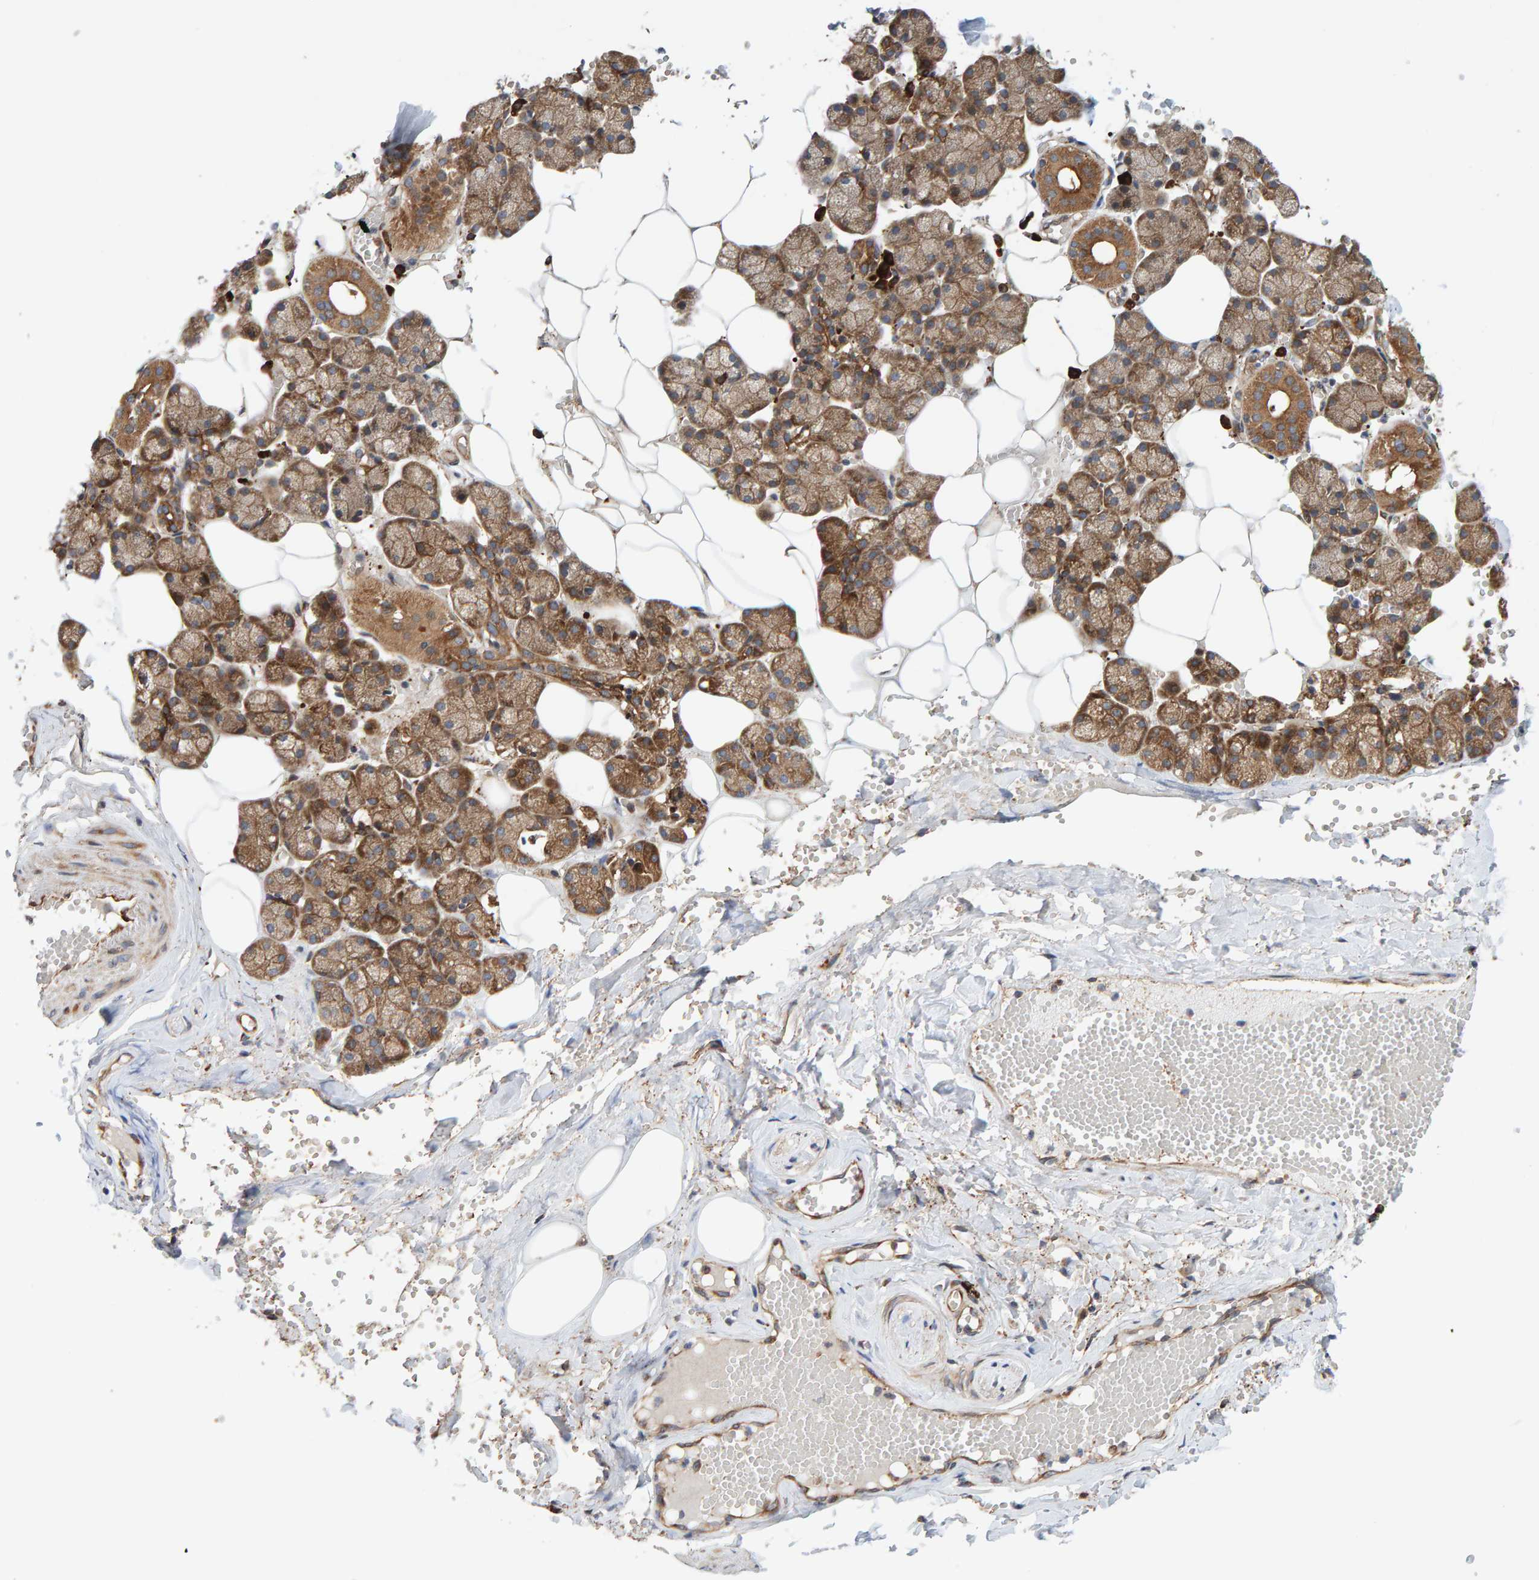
{"staining": {"intensity": "moderate", "quantity": ">75%", "location": "cytoplasmic/membranous"}, "tissue": "salivary gland", "cell_type": "Glandular cells", "image_type": "normal", "snomed": [{"axis": "morphology", "description": "Normal tissue, NOS"}, {"axis": "topography", "description": "Salivary gland"}], "caption": "IHC (DAB) staining of normal salivary gland shows moderate cytoplasmic/membranous protein positivity in approximately >75% of glandular cells.", "gene": "KIAA0753", "patient": {"sex": "male", "age": 62}}